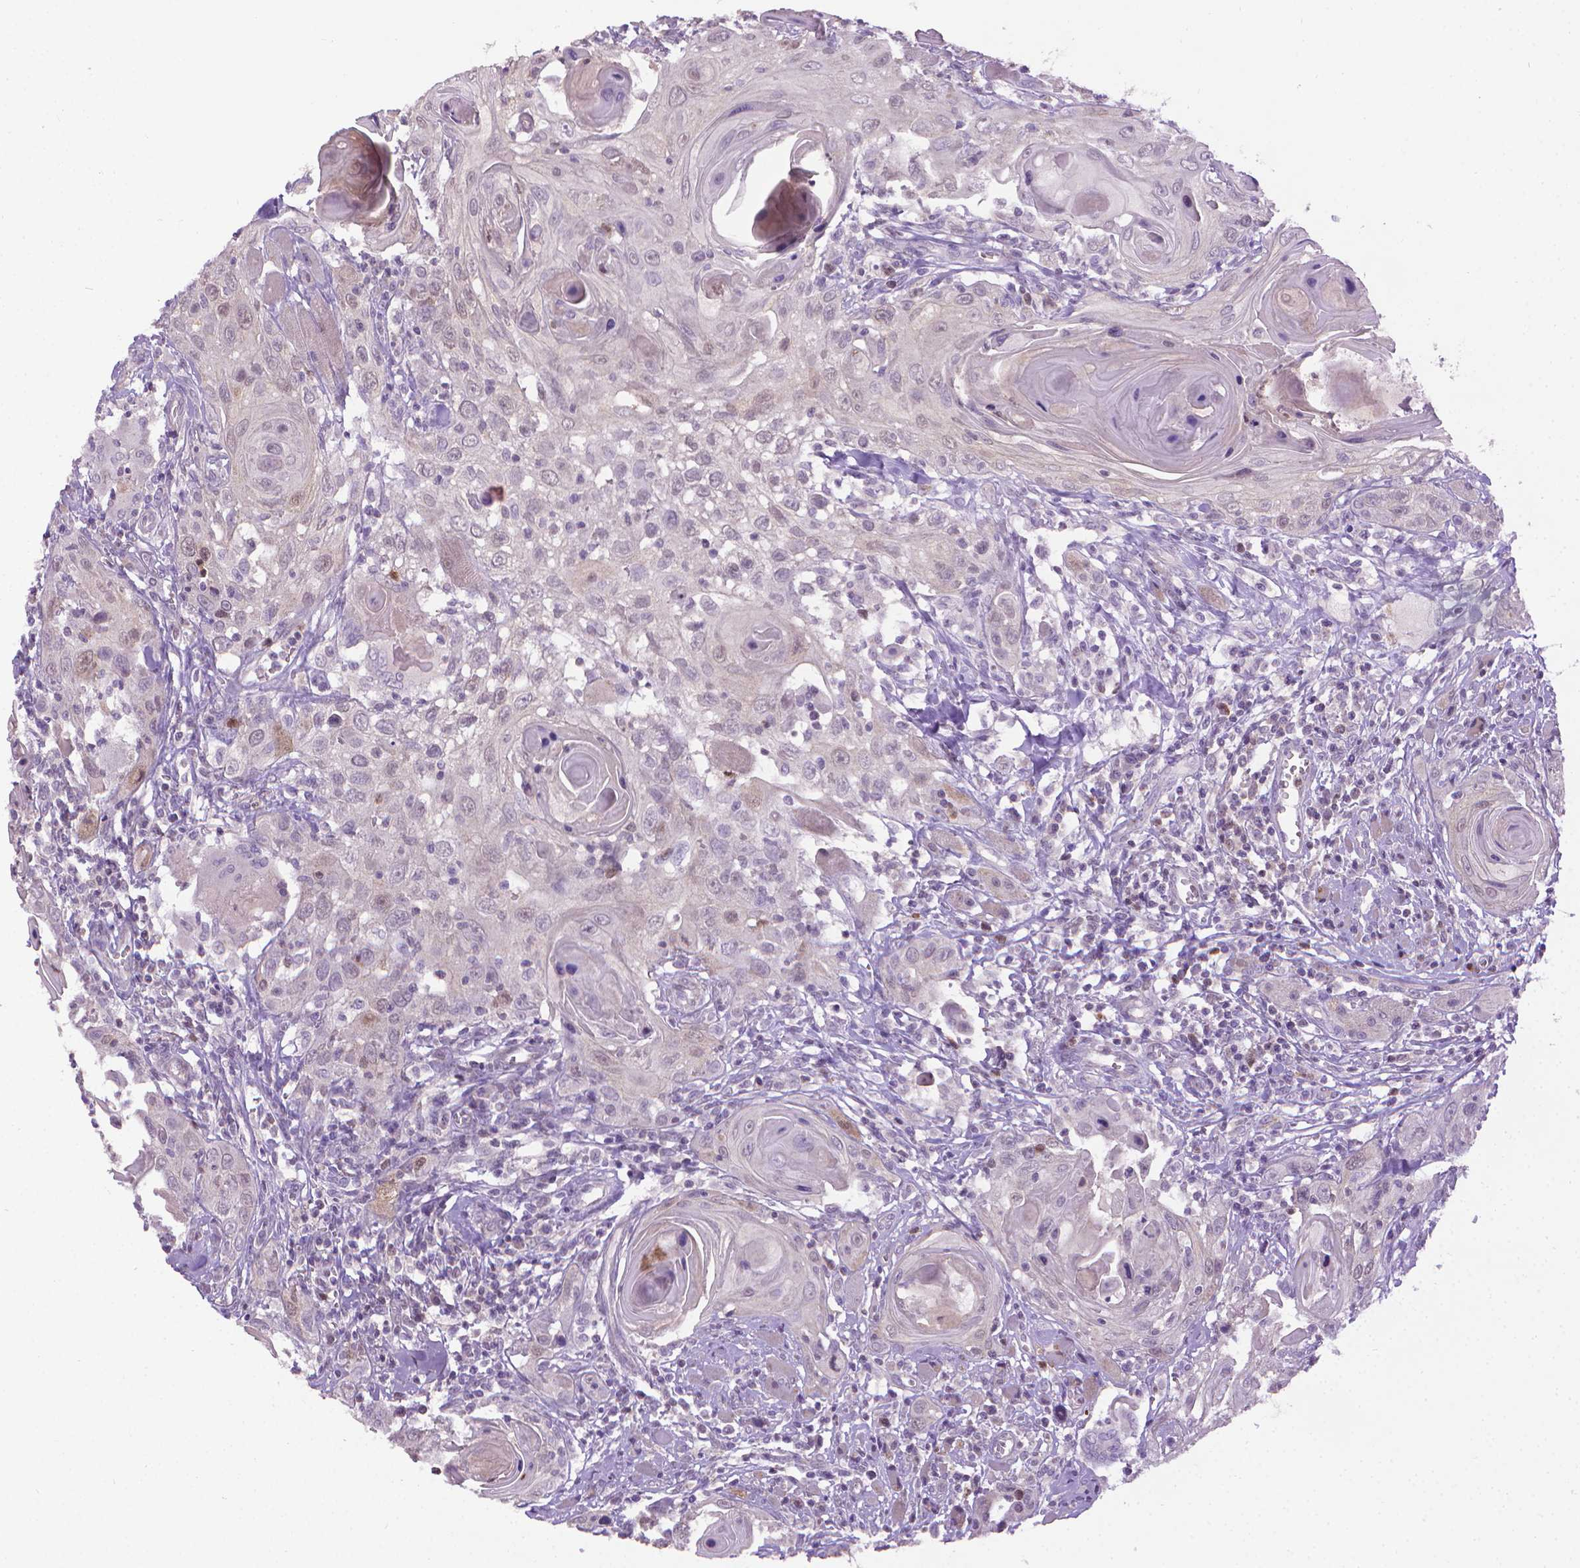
{"staining": {"intensity": "negative", "quantity": "none", "location": "none"}, "tissue": "head and neck cancer", "cell_type": "Tumor cells", "image_type": "cancer", "snomed": [{"axis": "morphology", "description": "Squamous cell carcinoma, NOS"}, {"axis": "topography", "description": "Head-Neck"}], "caption": "Head and neck cancer (squamous cell carcinoma) stained for a protein using immunohistochemistry (IHC) shows no expression tumor cells.", "gene": "CDKN2D", "patient": {"sex": "female", "age": 80}}